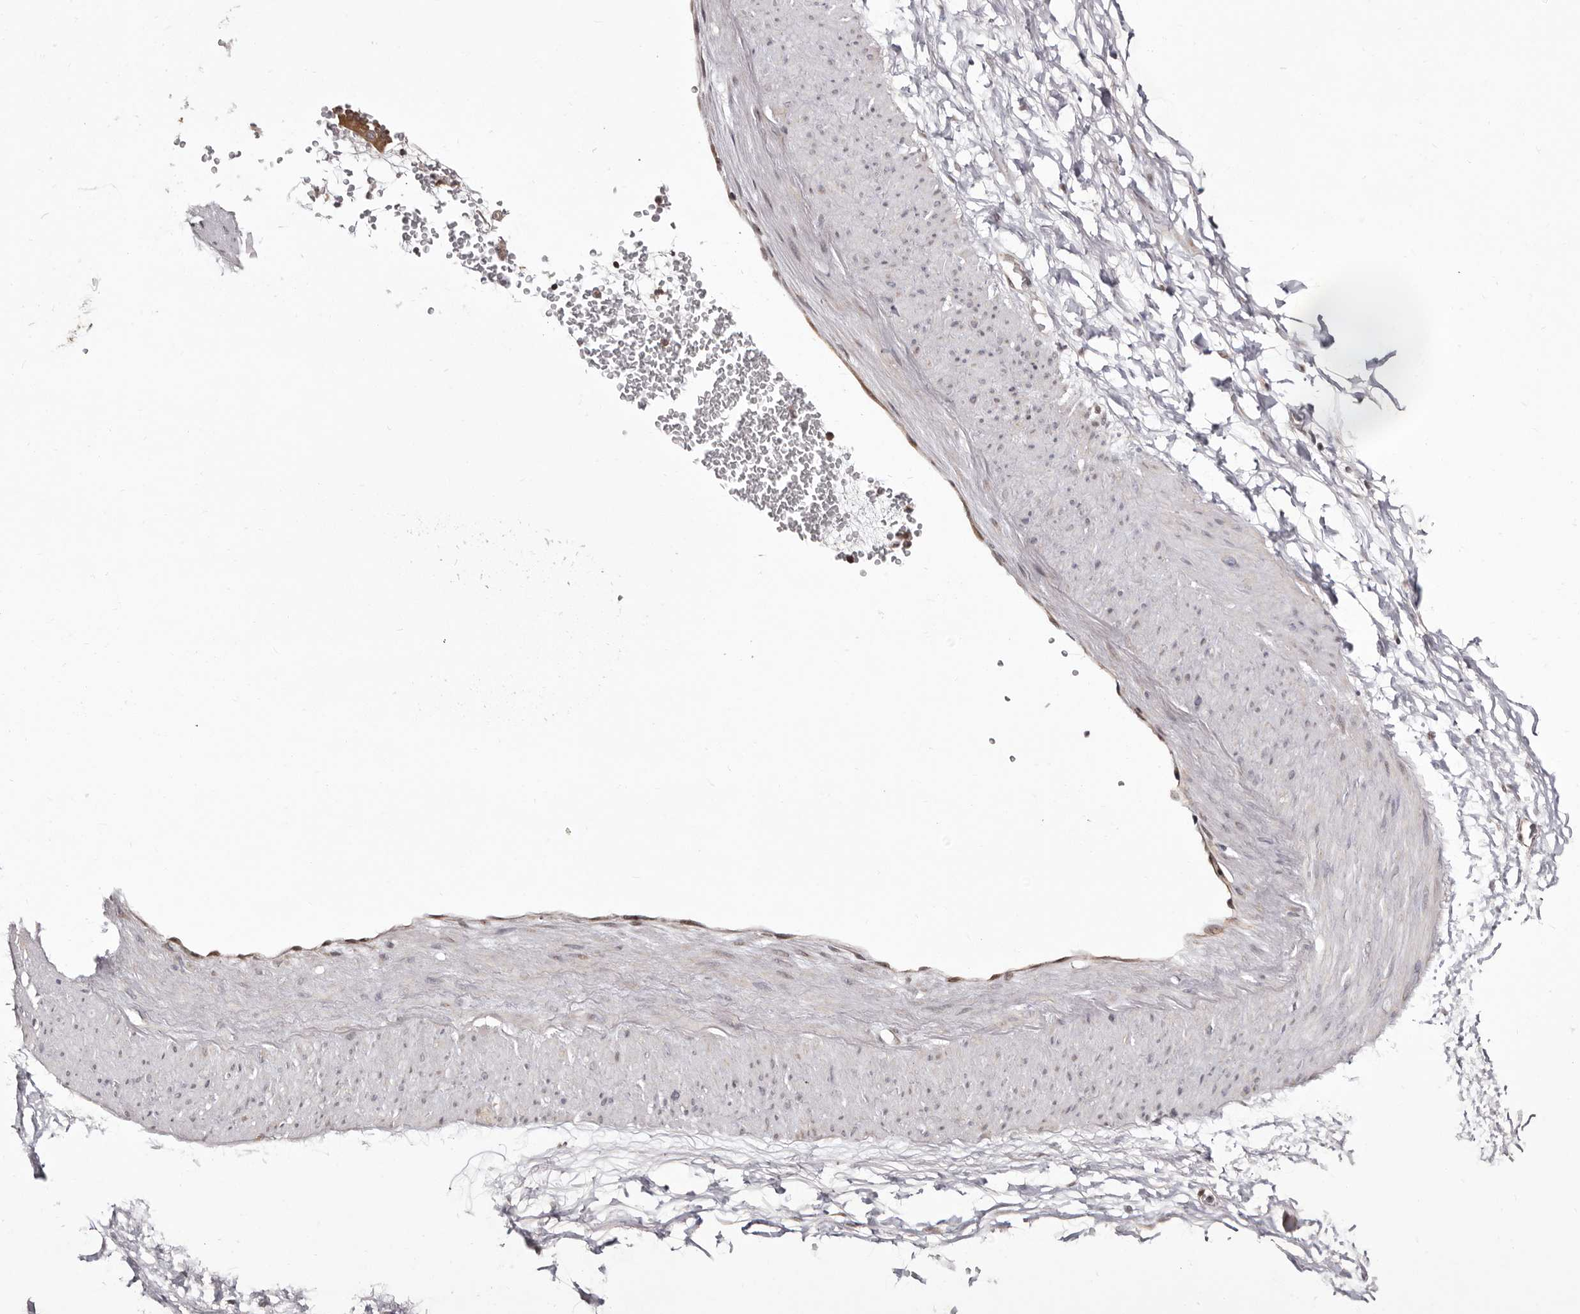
{"staining": {"intensity": "negative", "quantity": "none", "location": "none"}, "tissue": "adipose tissue", "cell_type": "Adipocytes", "image_type": "normal", "snomed": [{"axis": "morphology", "description": "Normal tissue, NOS"}, {"axis": "morphology", "description": "Adenocarcinoma, NOS"}, {"axis": "topography", "description": "Pancreas"}, {"axis": "topography", "description": "Peripheral nerve tissue"}], "caption": "This micrograph is of unremarkable adipose tissue stained with immunohistochemistry to label a protein in brown with the nuclei are counter-stained blue. There is no expression in adipocytes. (Immunohistochemistry, brightfield microscopy, high magnification).", "gene": "GLRX3", "patient": {"sex": "male", "age": 59}}